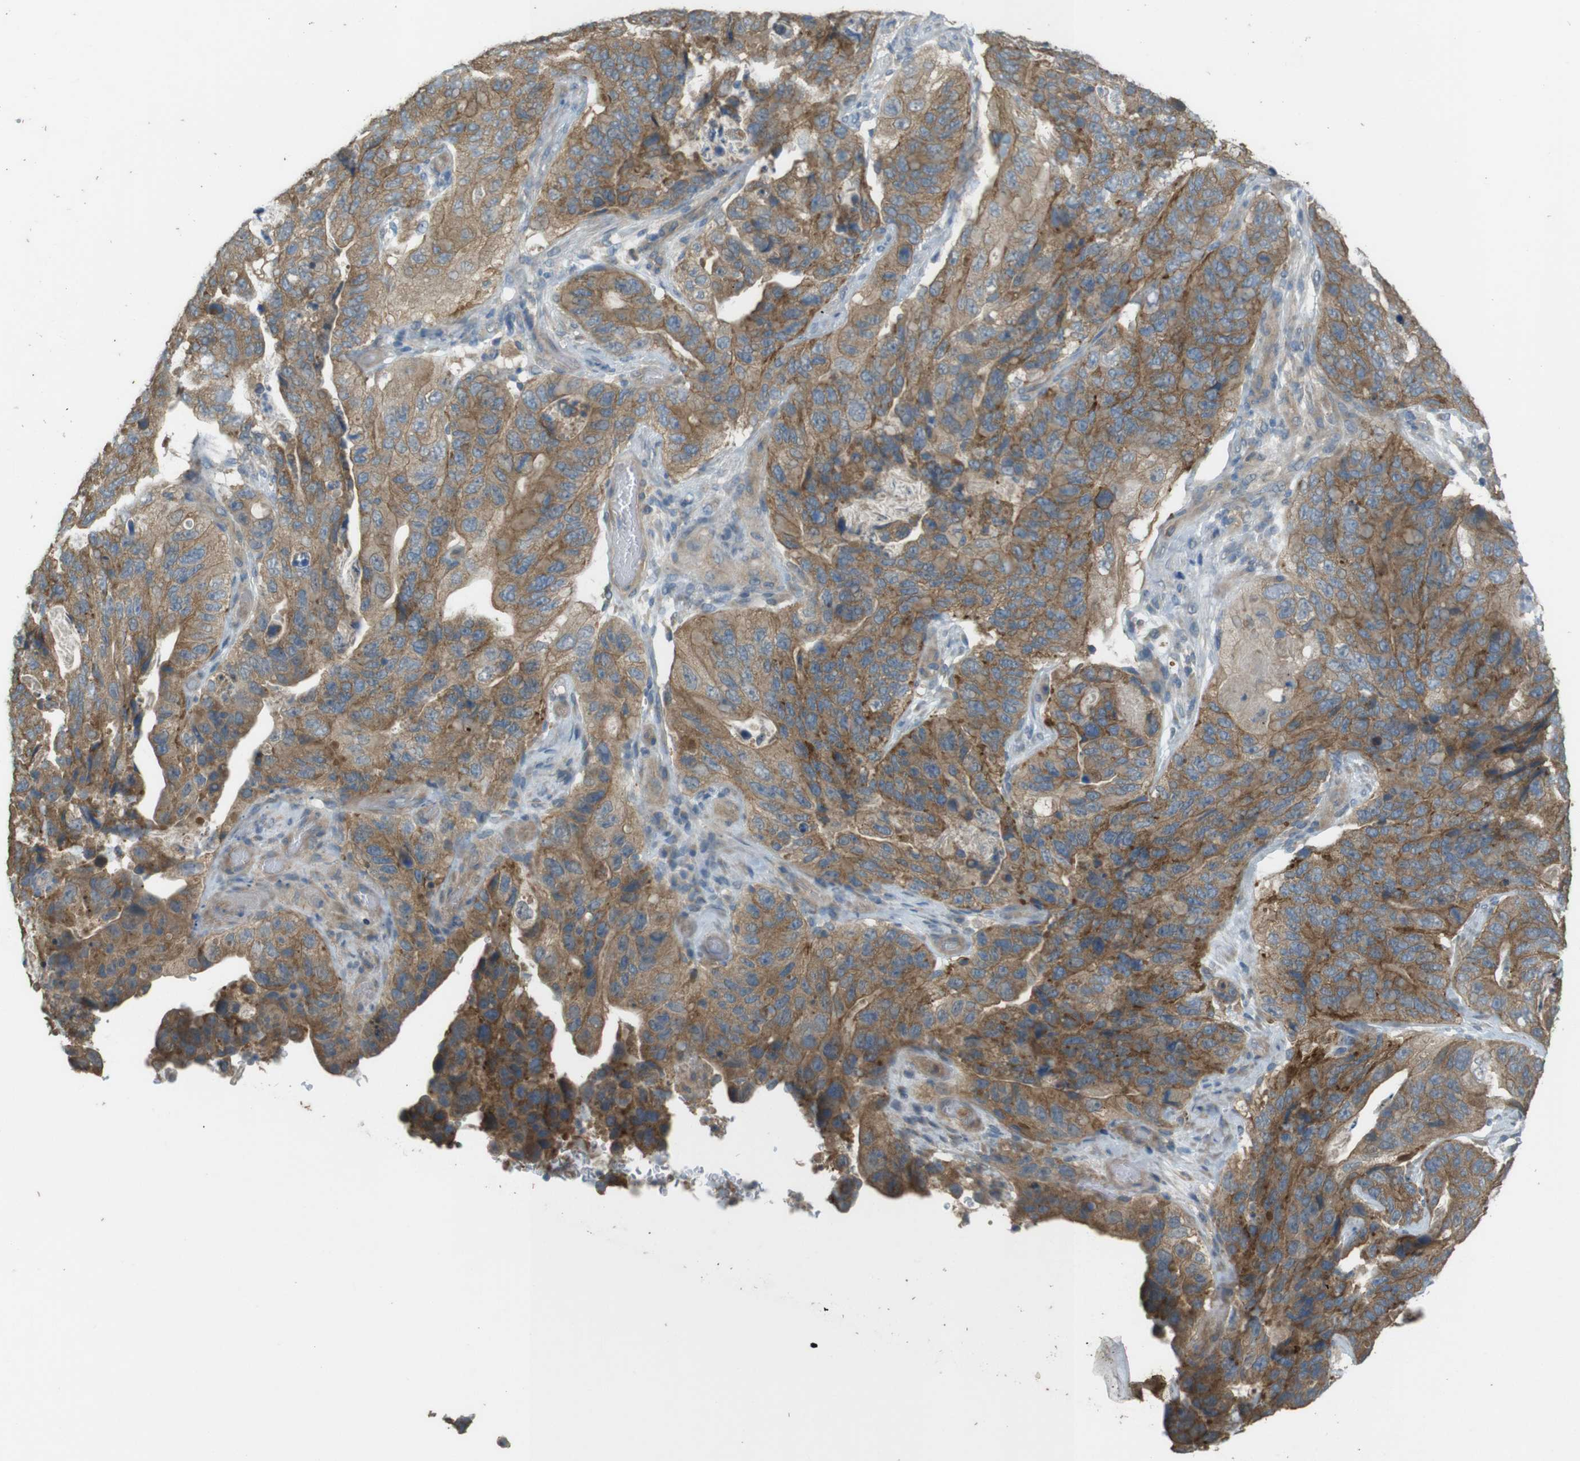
{"staining": {"intensity": "moderate", "quantity": ">75%", "location": "cytoplasmic/membranous"}, "tissue": "stomach cancer", "cell_type": "Tumor cells", "image_type": "cancer", "snomed": [{"axis": "morphology", "description": "Adenocarcinoma, NOS"}, {"axis": "topography", "description": "Stomach"}], "caption": "Stomach cancer stained with DAB IHC reveals medium levels of moderate cytoplasmic/membranous staining in approximately >75% of tumor cells.", "gene": "ZDHHC20", "patient": {"sex": "female", "age": 89}}